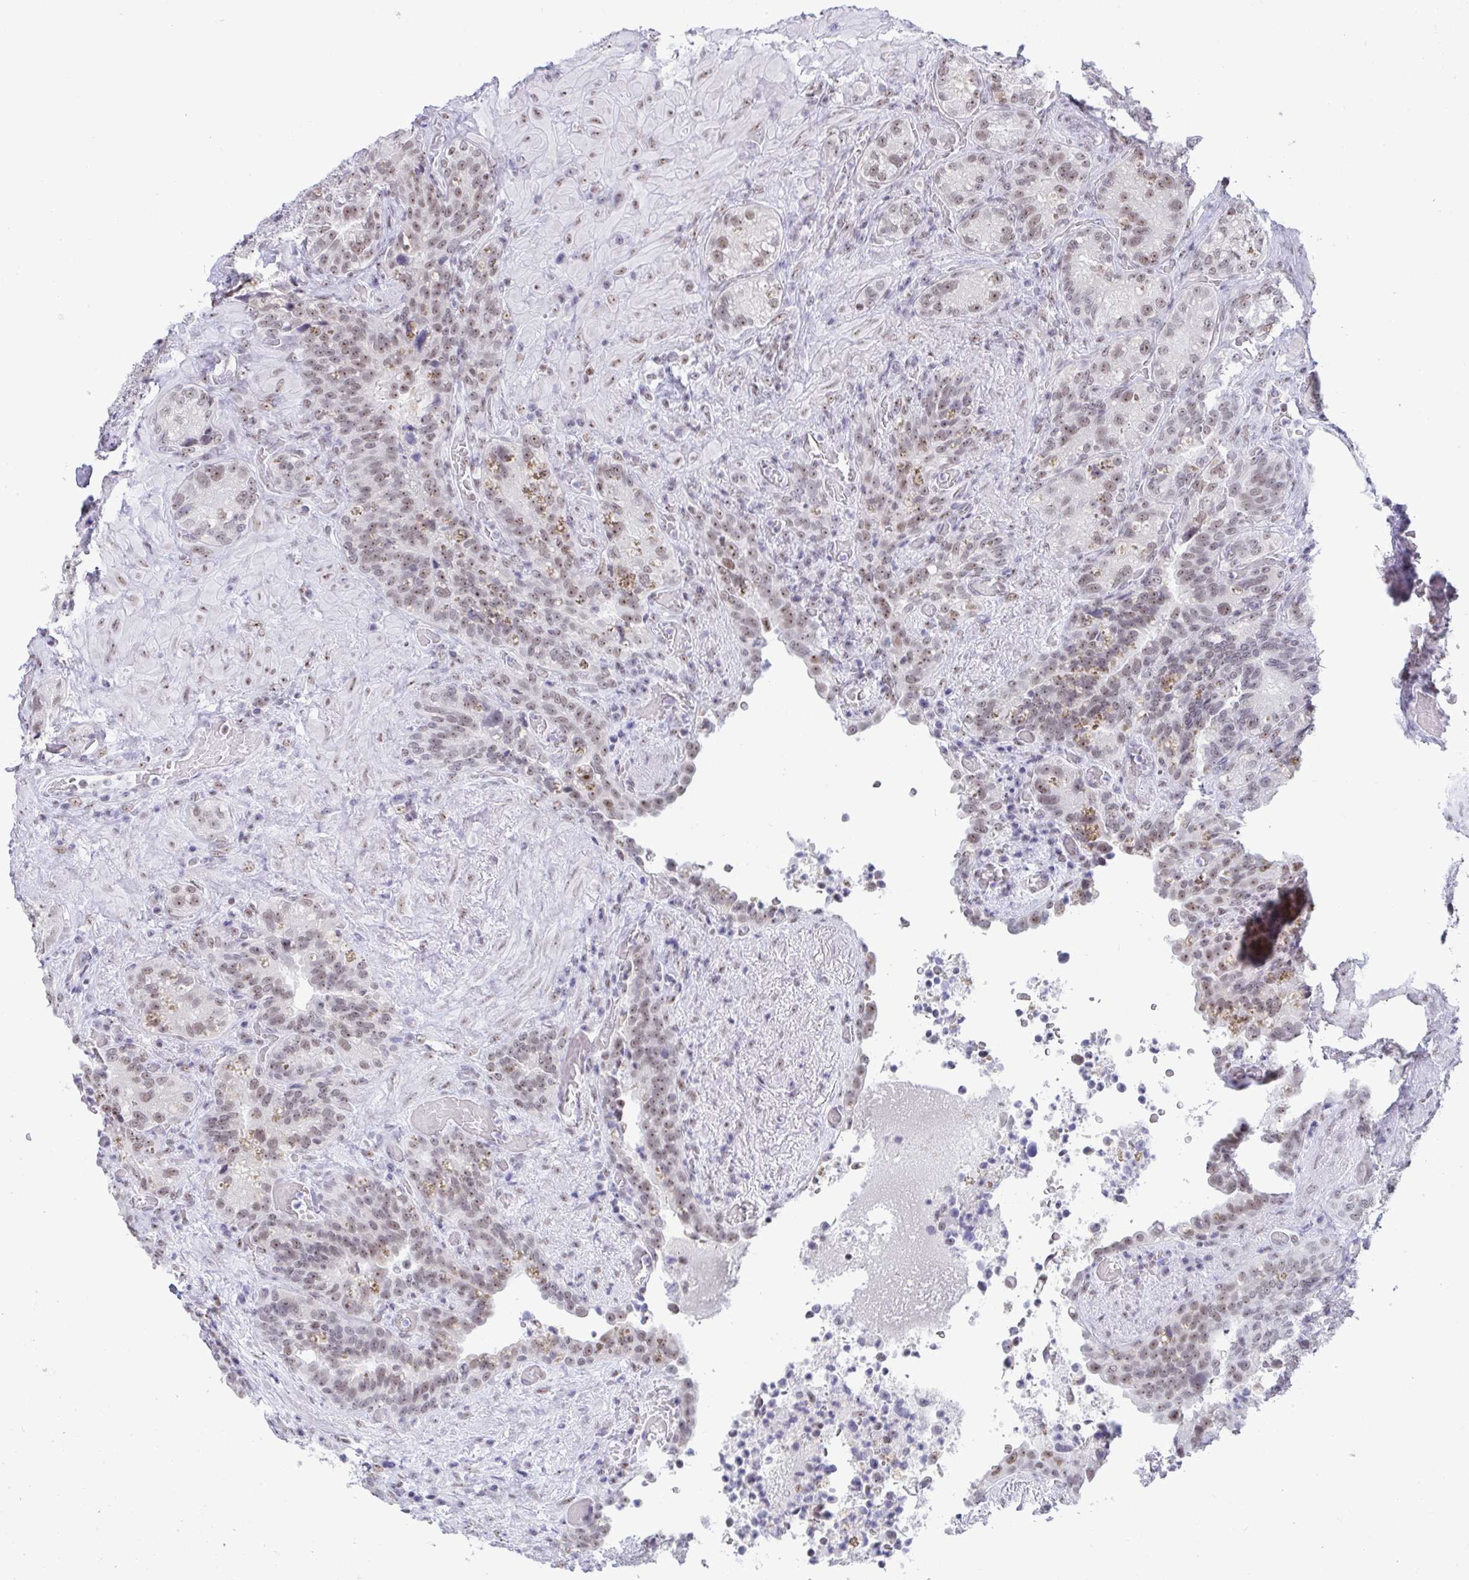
{"staining": {"intensity": "weak", "quantity": "25%-75%", "location": "nuclear"}, "tissue": "seminal vesicle", "cell_type": "Glandular cells", "image_type": "normal", "snomed": [{"axis": "morphology", "description": "Normal tissue, NOS"}, {"axis": "topography", "description": "Seminal veicle"}], "caption": "Immunohistochemical staining of unremarkable seminal vesicle demonstrates weak nuclear protein positivity in about 25%-75% of glandular cells.", "gene": "SUPT16H", "patient": {"sex": "male", "age": 68}}